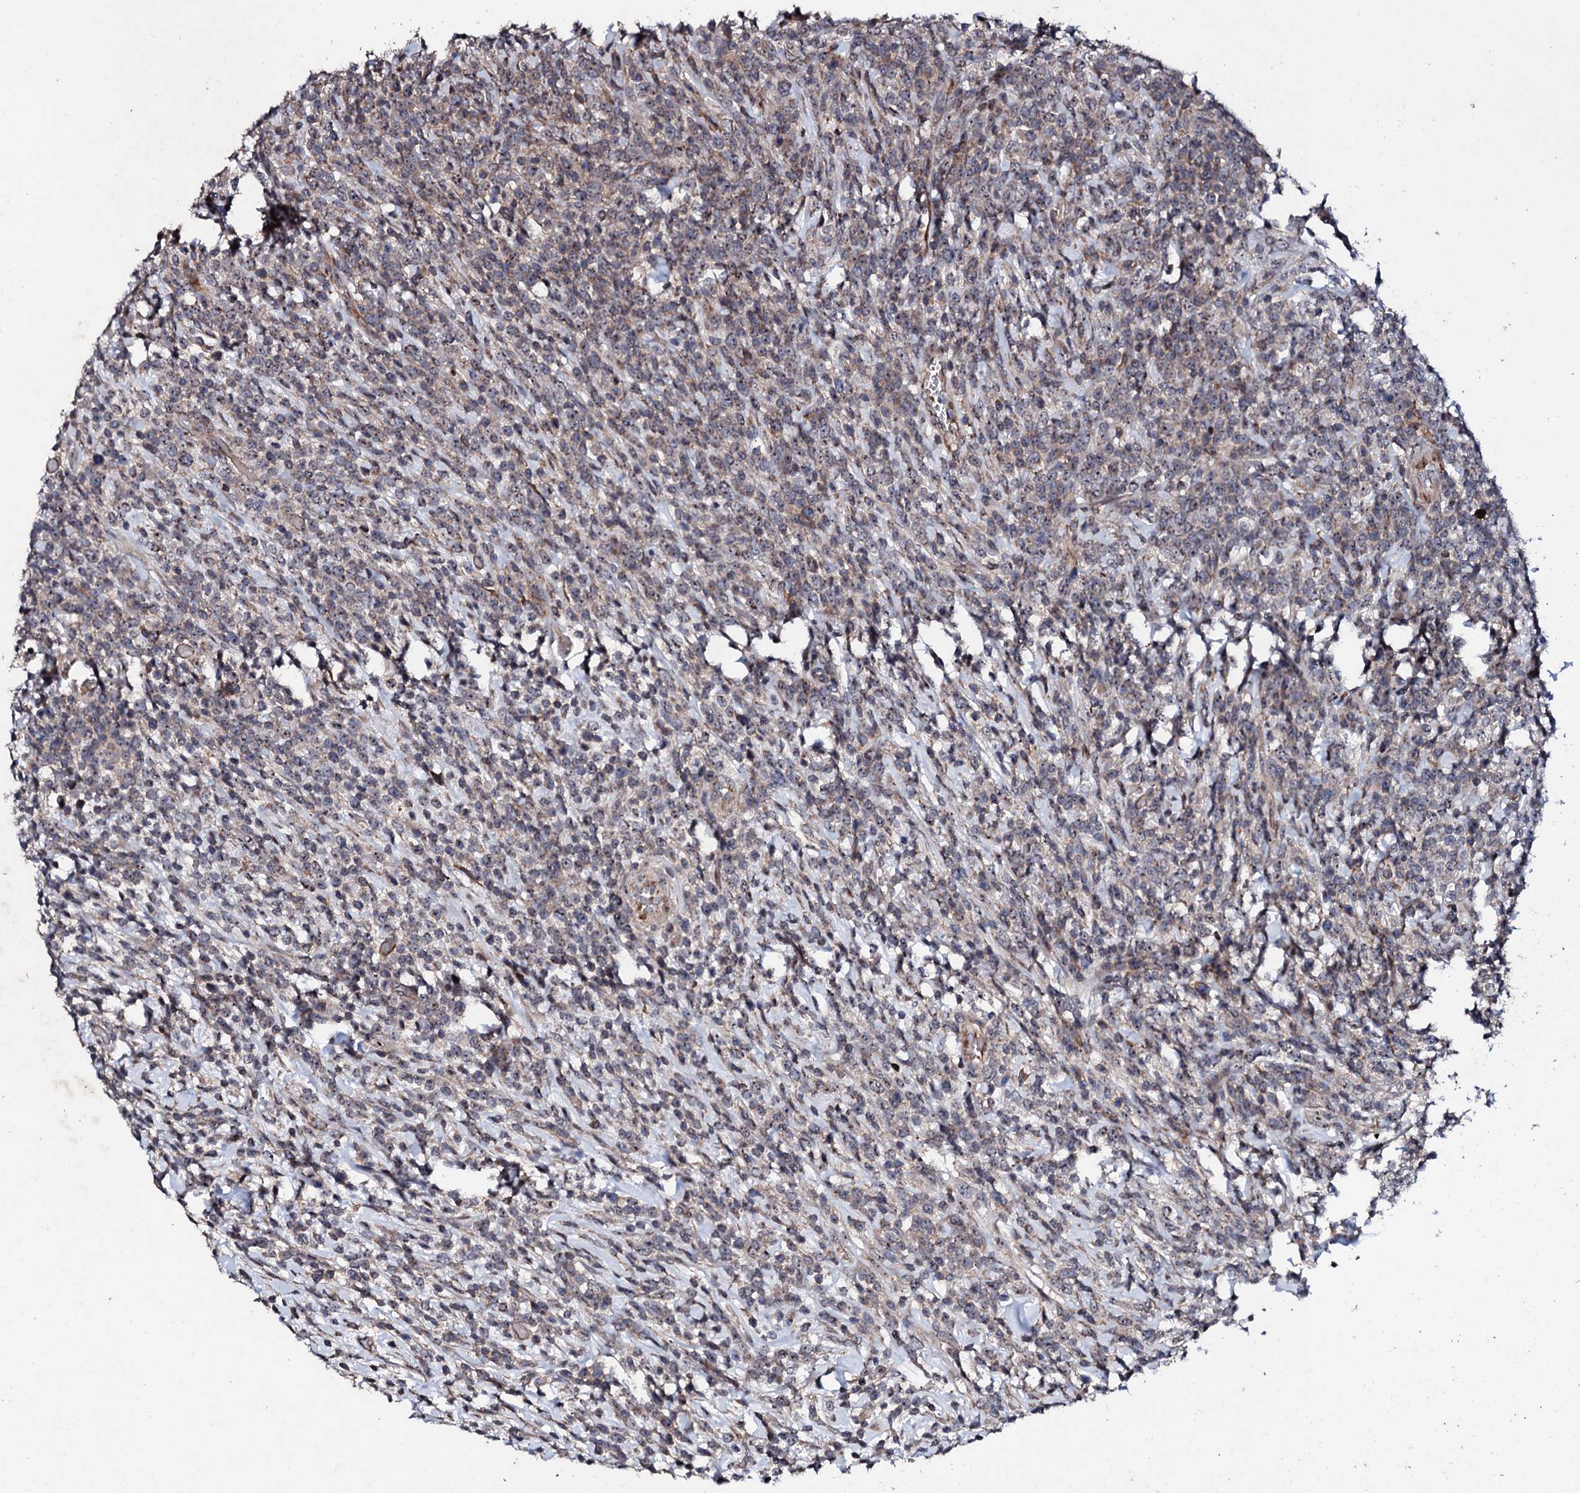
{"staining": {"intensity": "weak", "quantity": "<25%", "location": "cytoplasmic/membranous"}, "tissue": "lymphoma", "cell_type": "Tumor cells", "image_type": "cancer", "snomed": [{"axis": "morphology", "description": "Malignant lymphoma, non-Hodgkin's type, High grade"}, {"axis": "topography", "description": "Colon"}], "caption": "A micrograph of human lymphoma is negative for staining in tumor cells.", "gene": "GTPBP4", "patient": {"sex": "female", "age": 53}}